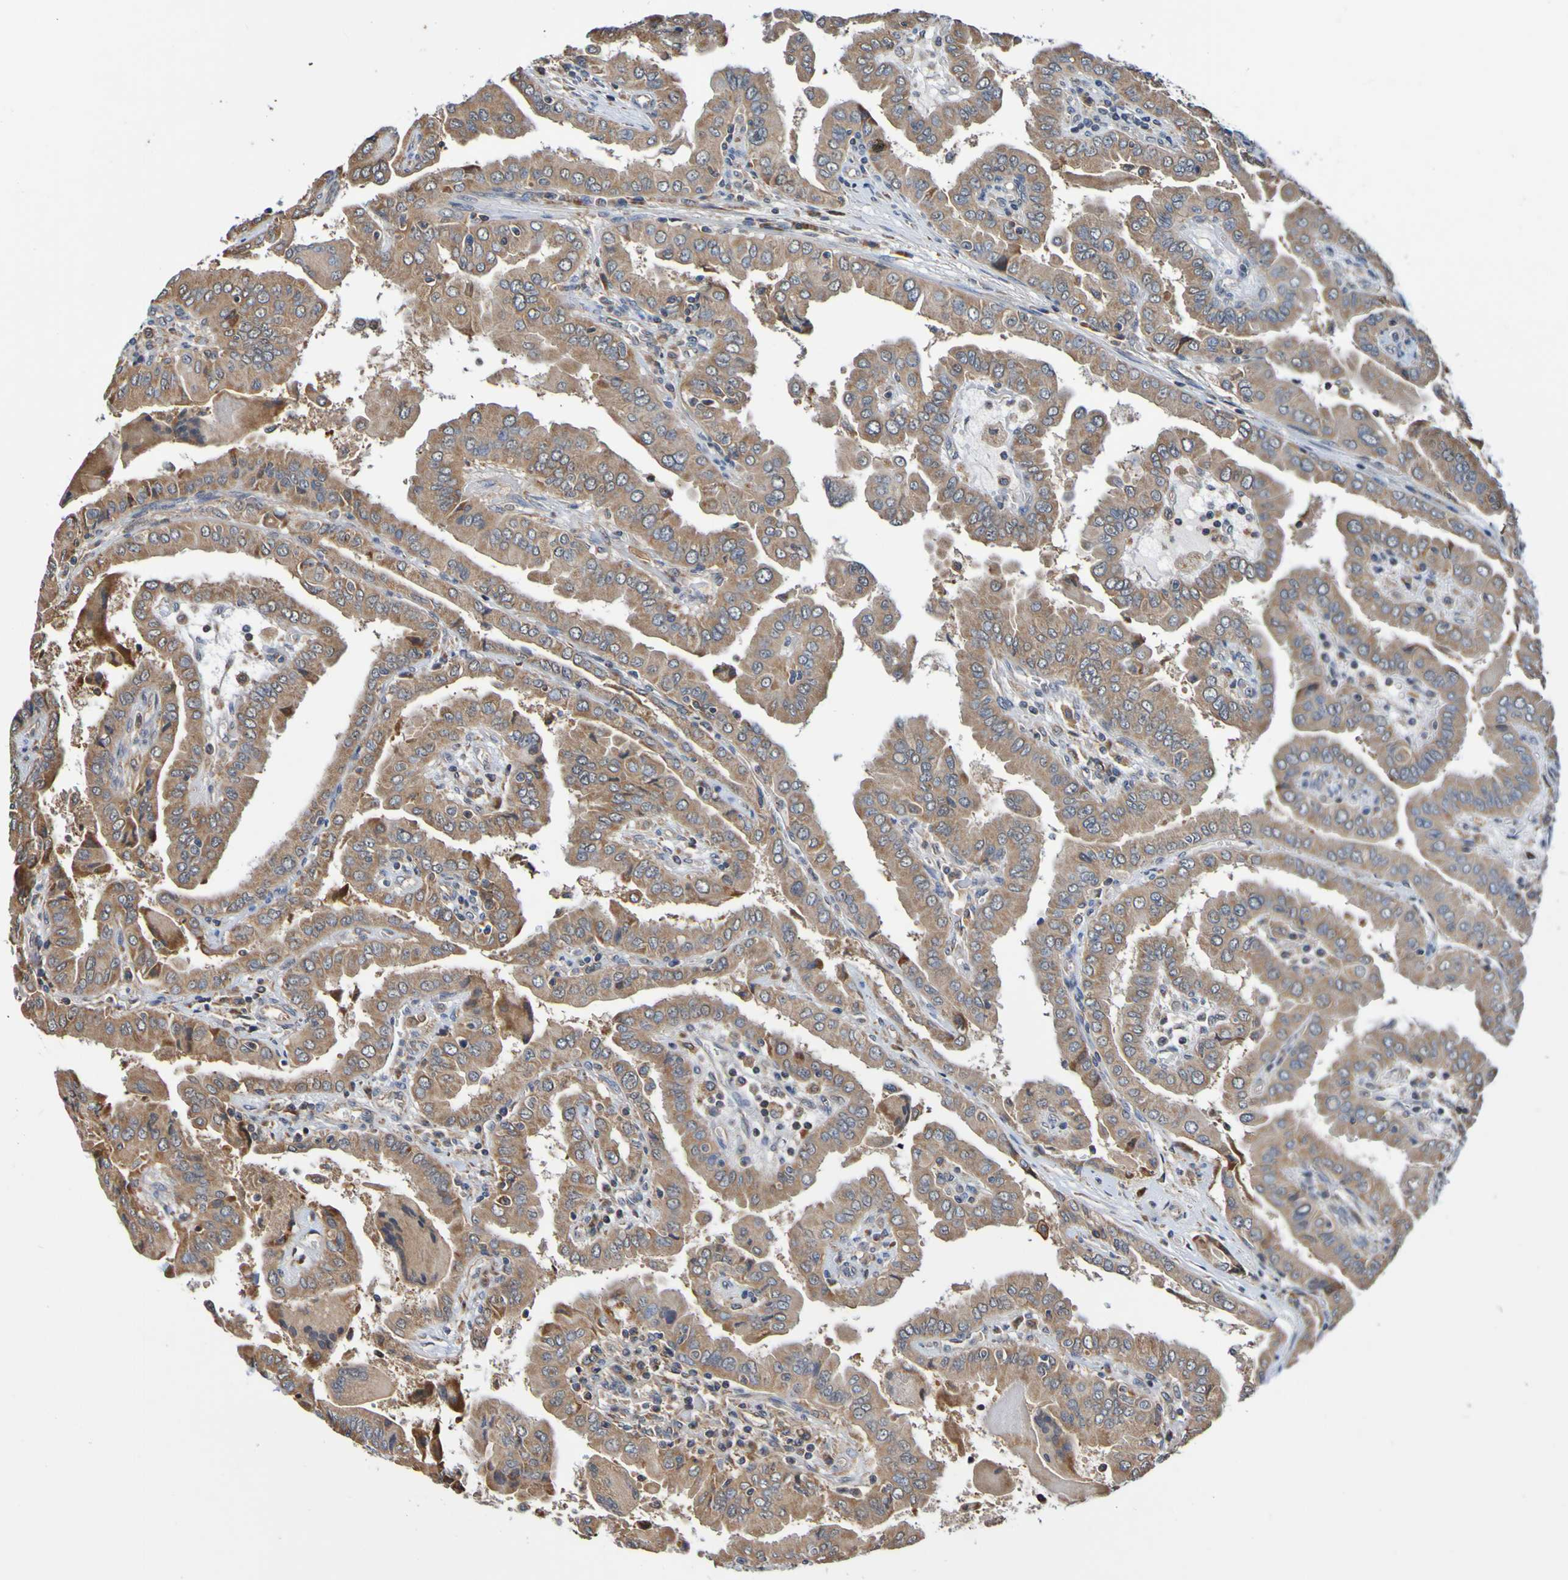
{"staining": {"intensity": "weak", "quantity": ">75%", "location": "cytoplasmic/membranous"}, "tissue": "thyroid cancer", "cell_type": "Tumor cells", "image_type": "cancer", "snomed": [{"axis": "morphology", "description": "Papillary adenocarcinoma, NOS"}, {"axis": "topography", "description": "Thyroid gland"}], "caption": "Thyroid cancer (papillary adenocarcinoma) stained with DAB (3,3'-diaminobenzidine) IHC displays low levels of weak cytoplasmic/membranous staining in approximately >75% of tumor cells.", "gene": "AXIN1", "patient": {"sex": "male", "age": 33}}